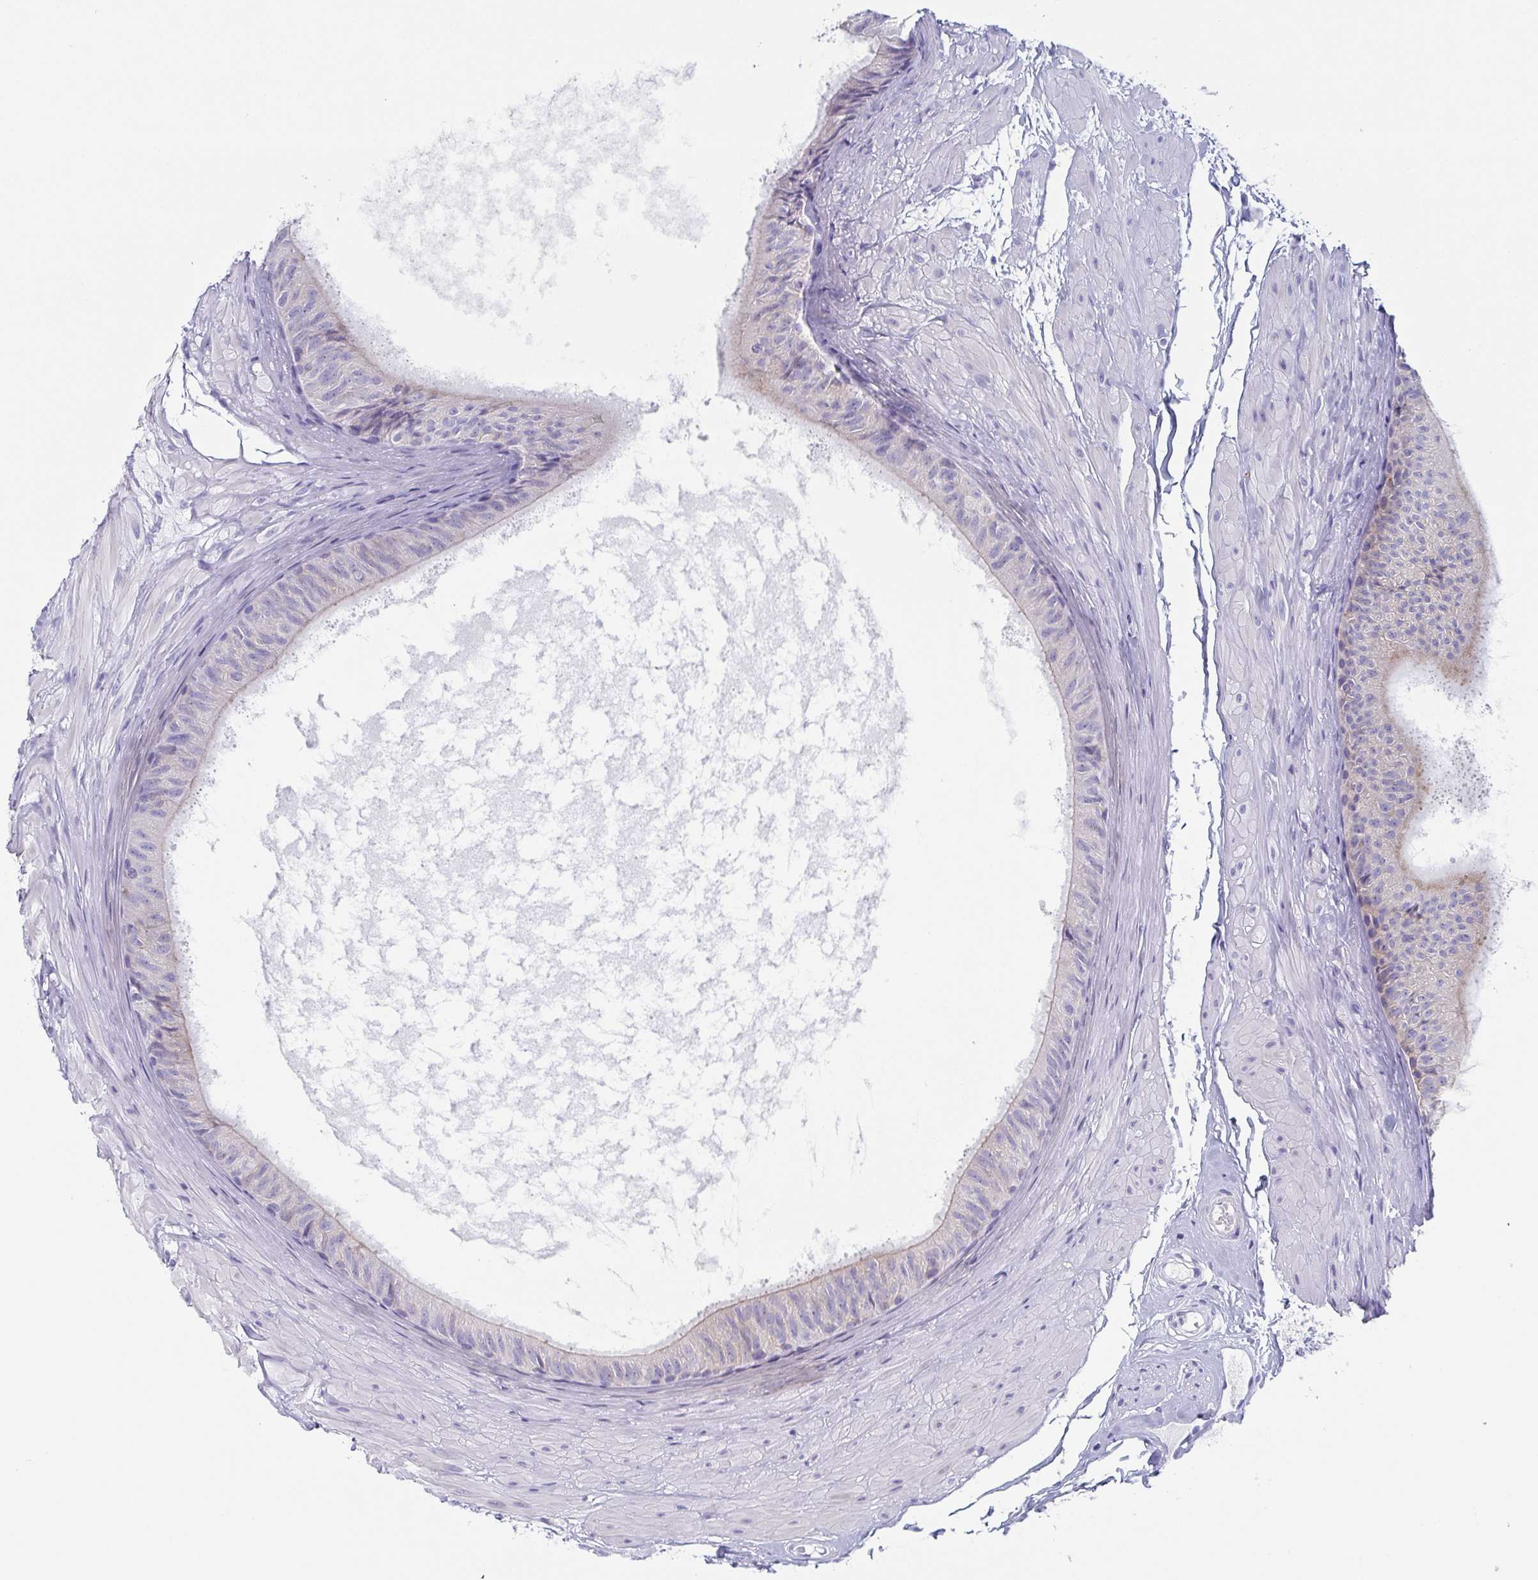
{"staining": {"intensity": "moderate", "quantity": "25%-75%", "location": "cytoplasmic/membranous"}, "tissue": "epididymis", "cell_type": "Glandular cells", "image_type": "normal", "snomed": [{"axis": "morphology", "description": "Normal tissue, NOS"}, {"axis": "topography", "description": "Epididymis"}], "caption": "IHC micrograph of normal epididymis: human epididymis stained using IHC reveals medium levels of moderate protein expression localized specifically in the cytoplasmic/membranous of glandular cells, appearing as a cytoplasmic/membranous brown color.", "gene": "DYNC1I1", "patient": {"sex": "male", "age": 33}}